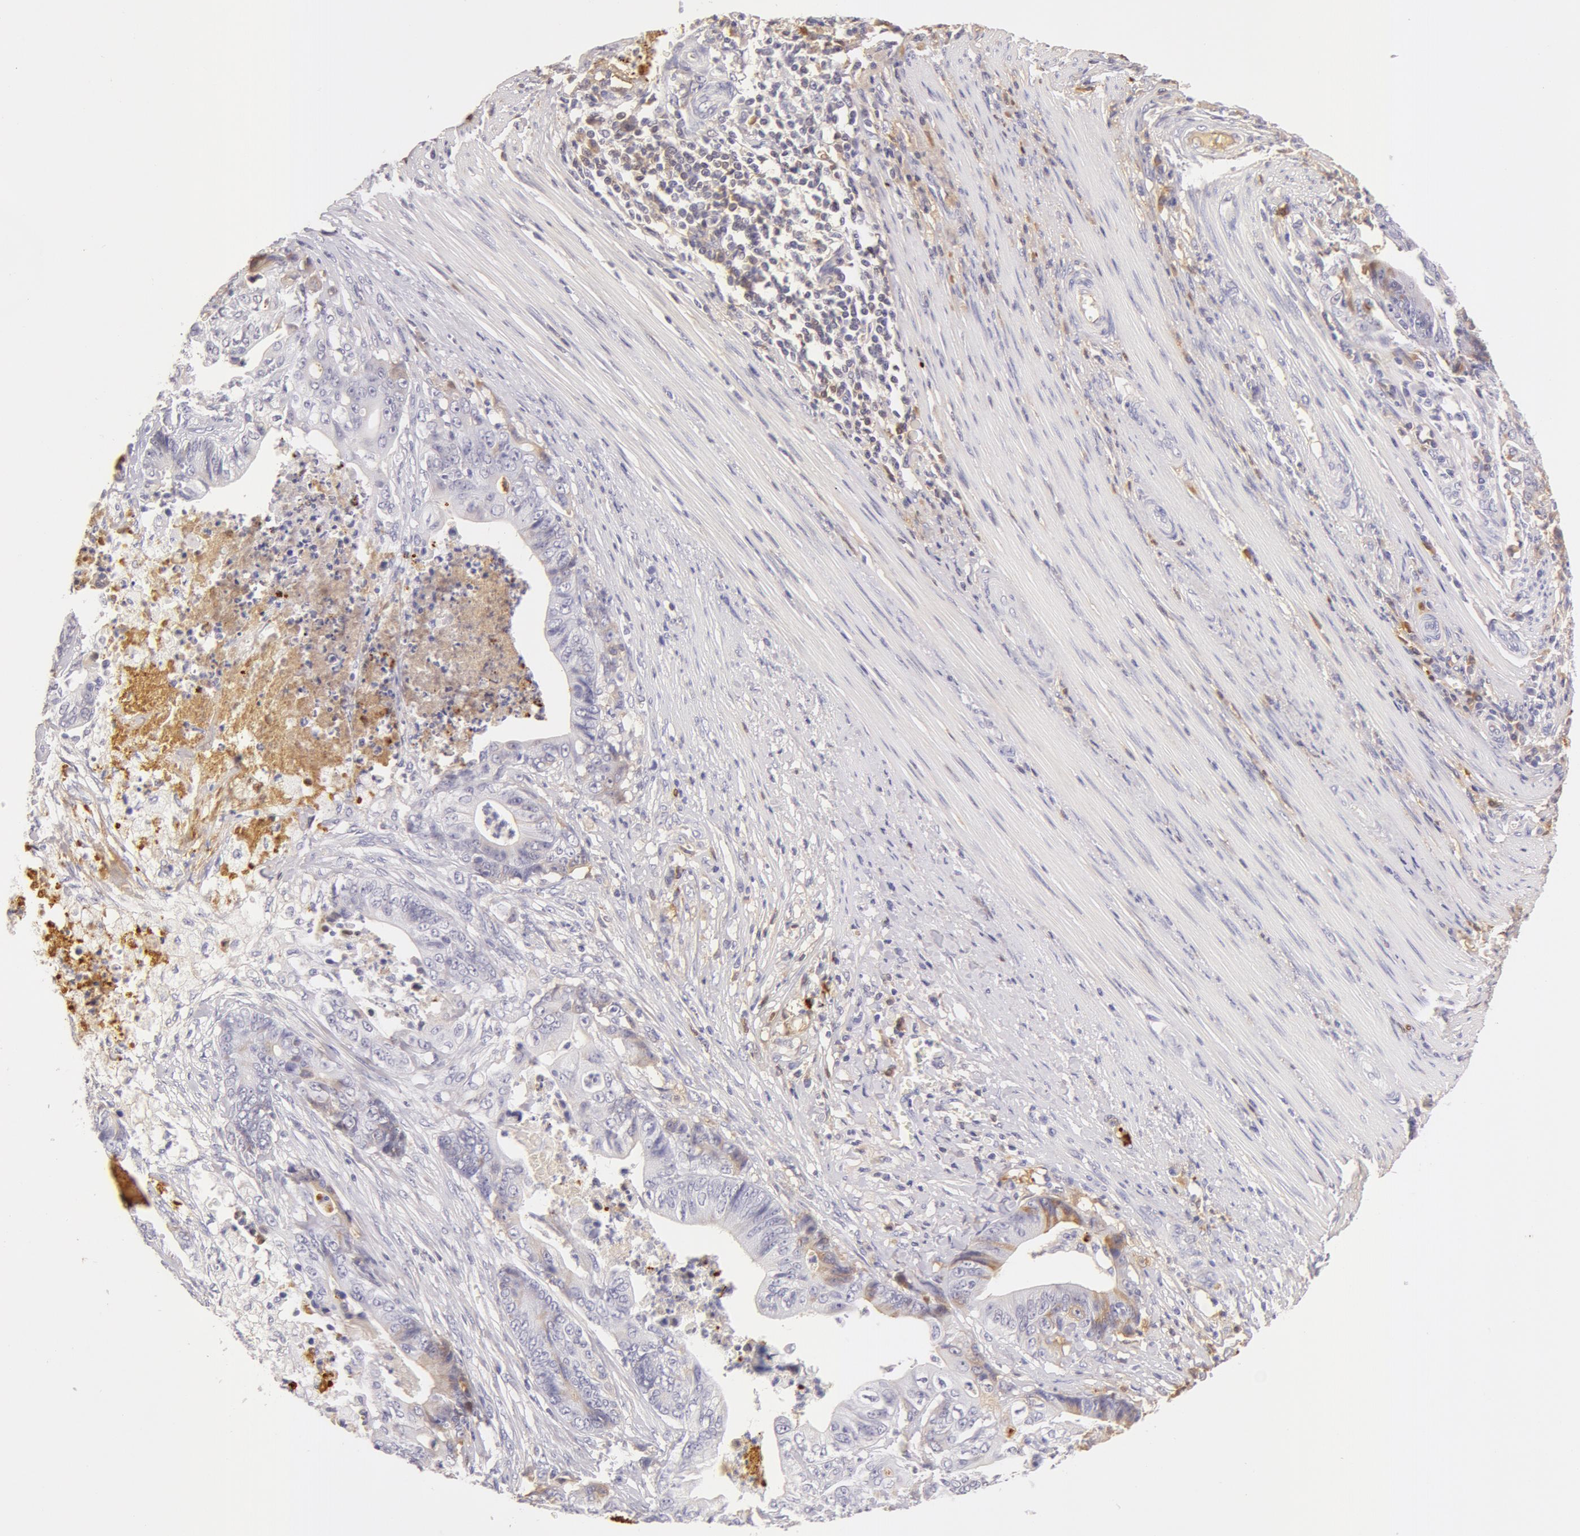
{"staining": {"intensity": "negative", "quantity": "none", "location": "none"}, "tissue": "stomach cancer", "cell_type": "Tumor cells", "image_type": "cancer", "snomed": [{"axis": "morphology", "description": "Adenocarcinoma, NOS"}, {"axis": "topography", "description": "Stomach, lower"}], "caption": "Tumor cells show no significant protein staining in stomach cancer.", "gene": "AHSG", "patient": {"sex": "female", "age": 86}}